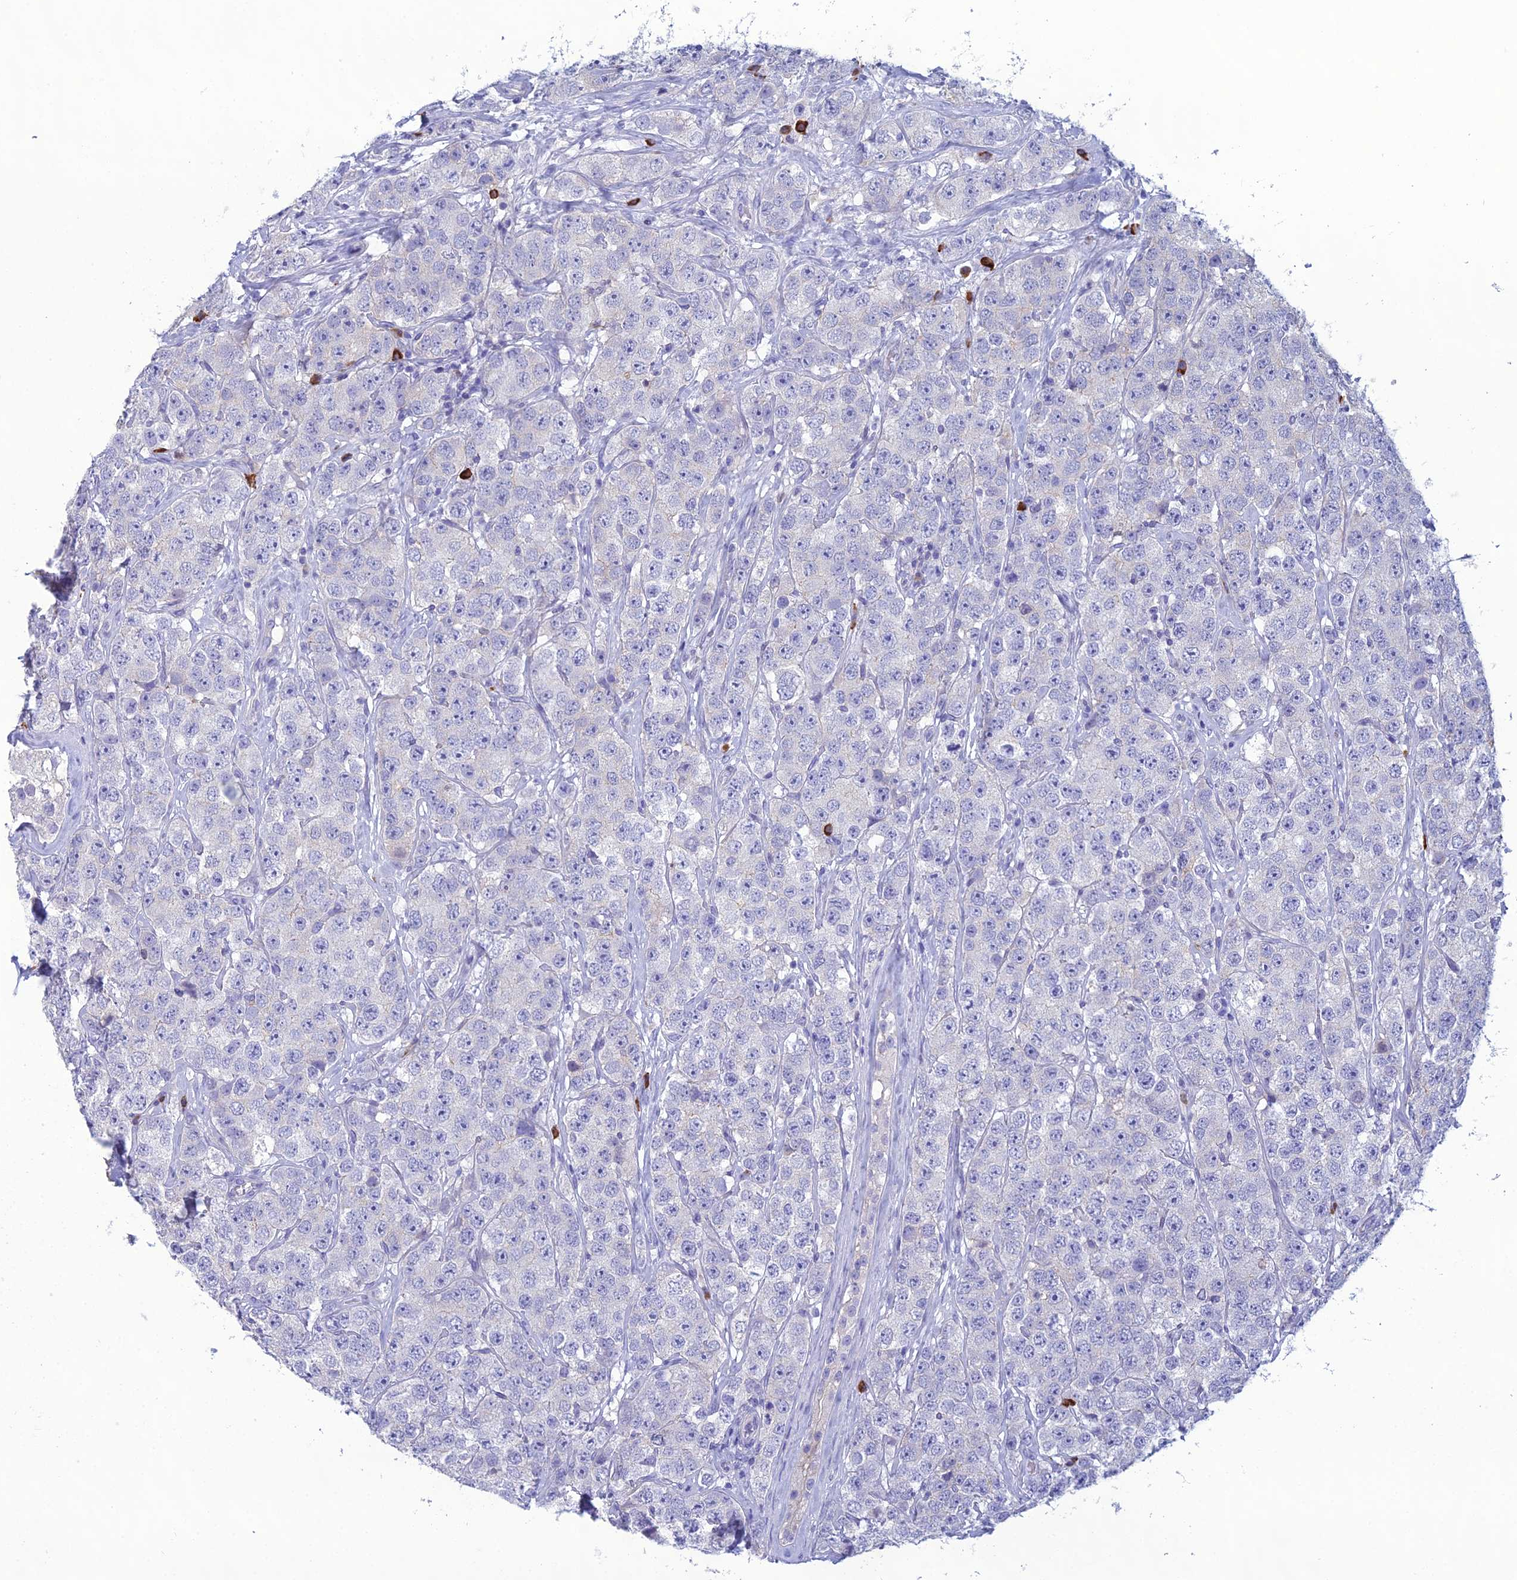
{"staining": {"intensity": "negative", "quantity": "none", "location": "none"}, "tissue": "testis cancer", "cell_type": "Tumor cells", "image_type": "cancer", "snomed": [{"axis": "morphology", "description": "Seminoma, NOS"}, {"axis": "topography", "description": "Testis"}], "caption": "An IHC photomicrograph of testis cancer (seminoma) is shown. There is no staining in tumor cells of testis cancer (seminoma). (DAB IHC, high magnification).", "gene": "CRB2", "patient": {"sex": "male", "age": 28}}